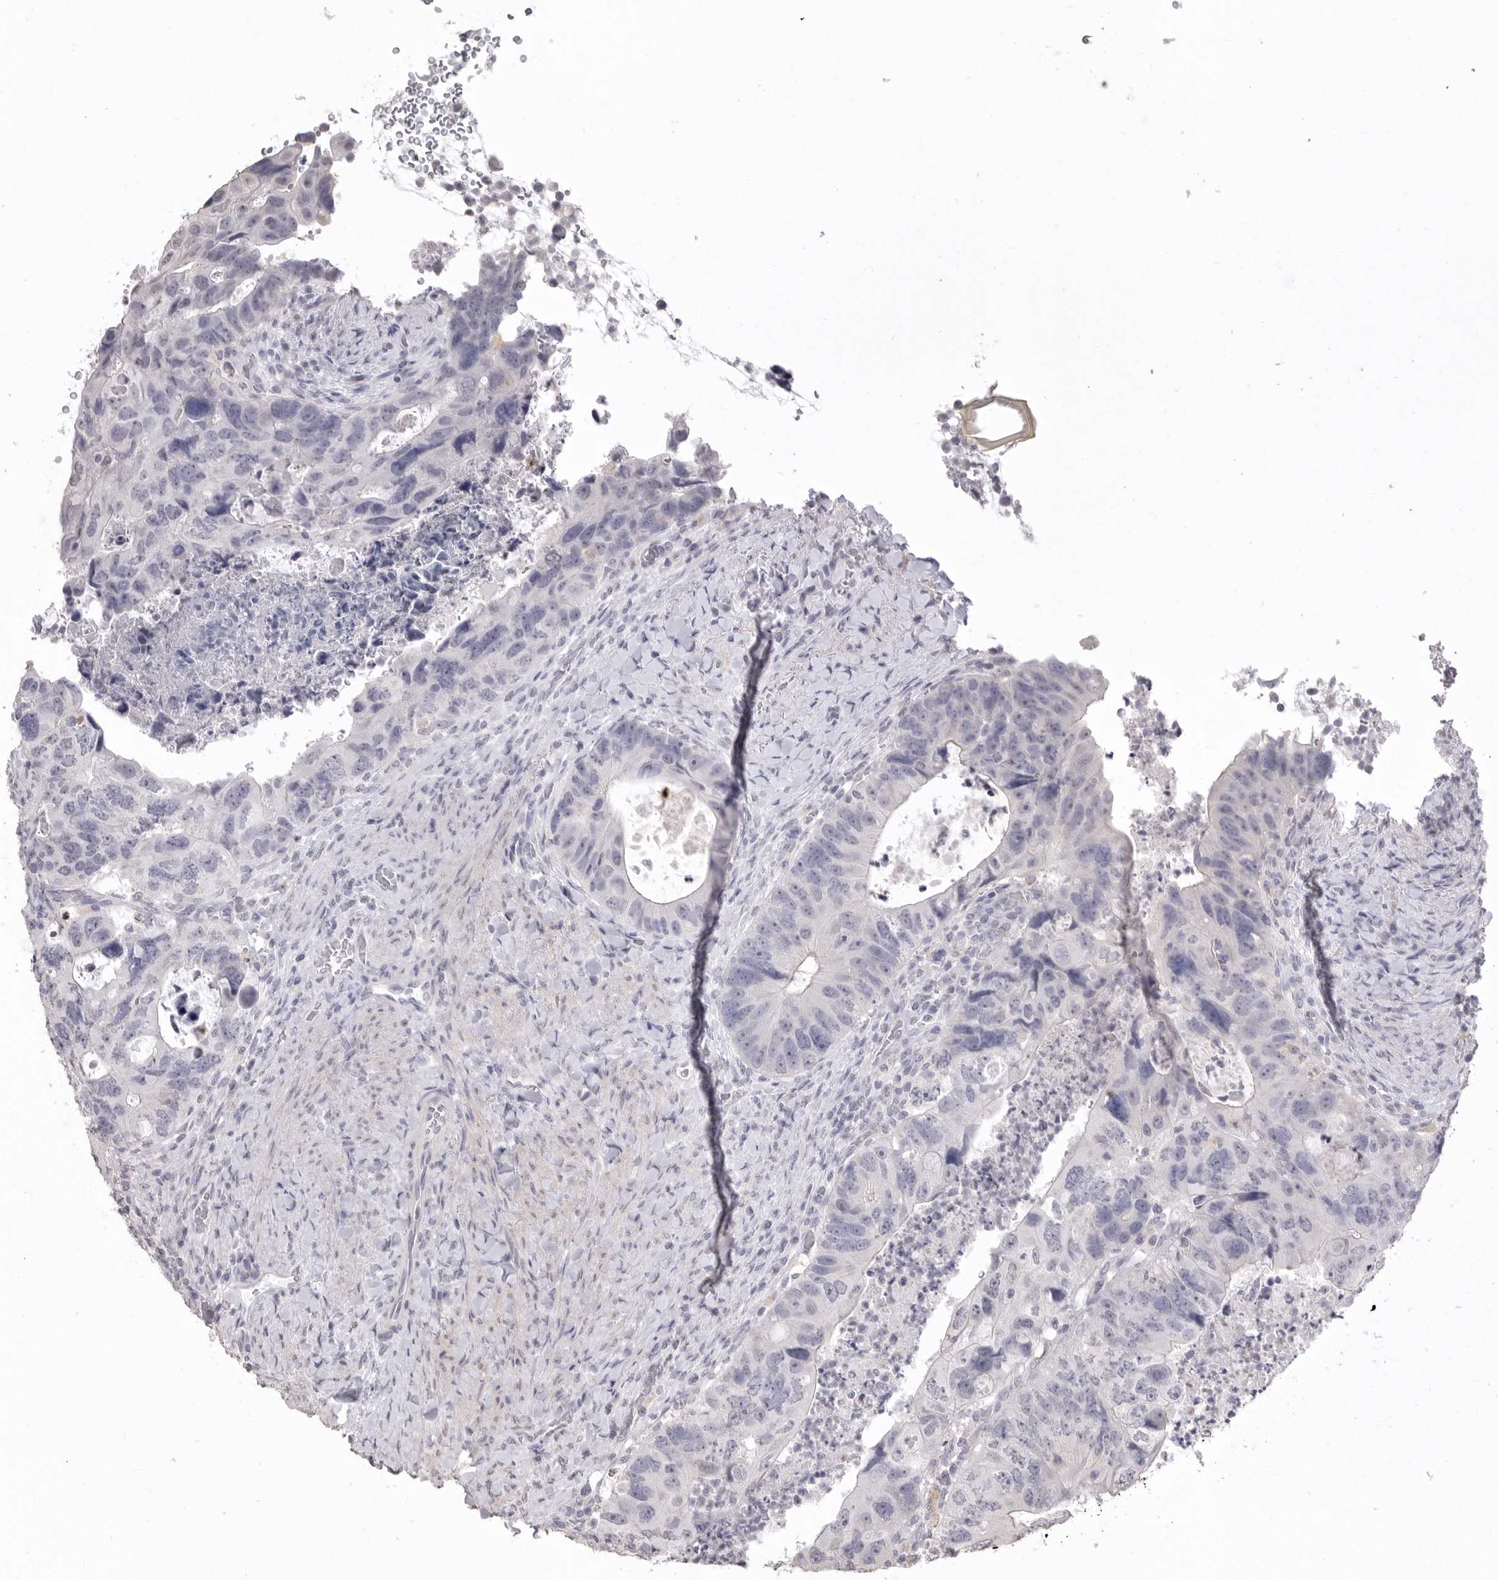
{"staining": {"intensity": "negative", "quantity": "none", "location": "none"}, "tissue": "colorectal cancer", "cell_type": "Tumor cells", "image_type": "cancer", "snomed": [{"axis": "morphology", "description": "Adenocarcinoma, NOS"}, {"axis": "topography", "description": "Rectum"}], "caption": "A high-resolution micrograph shows IHC staining of colorectal adenocarcinoma, which shows no significant expression in tumor cells. The staining was performed using DAB to visualize the protein expression in brown, while the nuclei were stained in blue with hematoxylin (Magnification: 20x).", "gene": "ICAM5", "patient": {"sex": "male", "age": 59}}